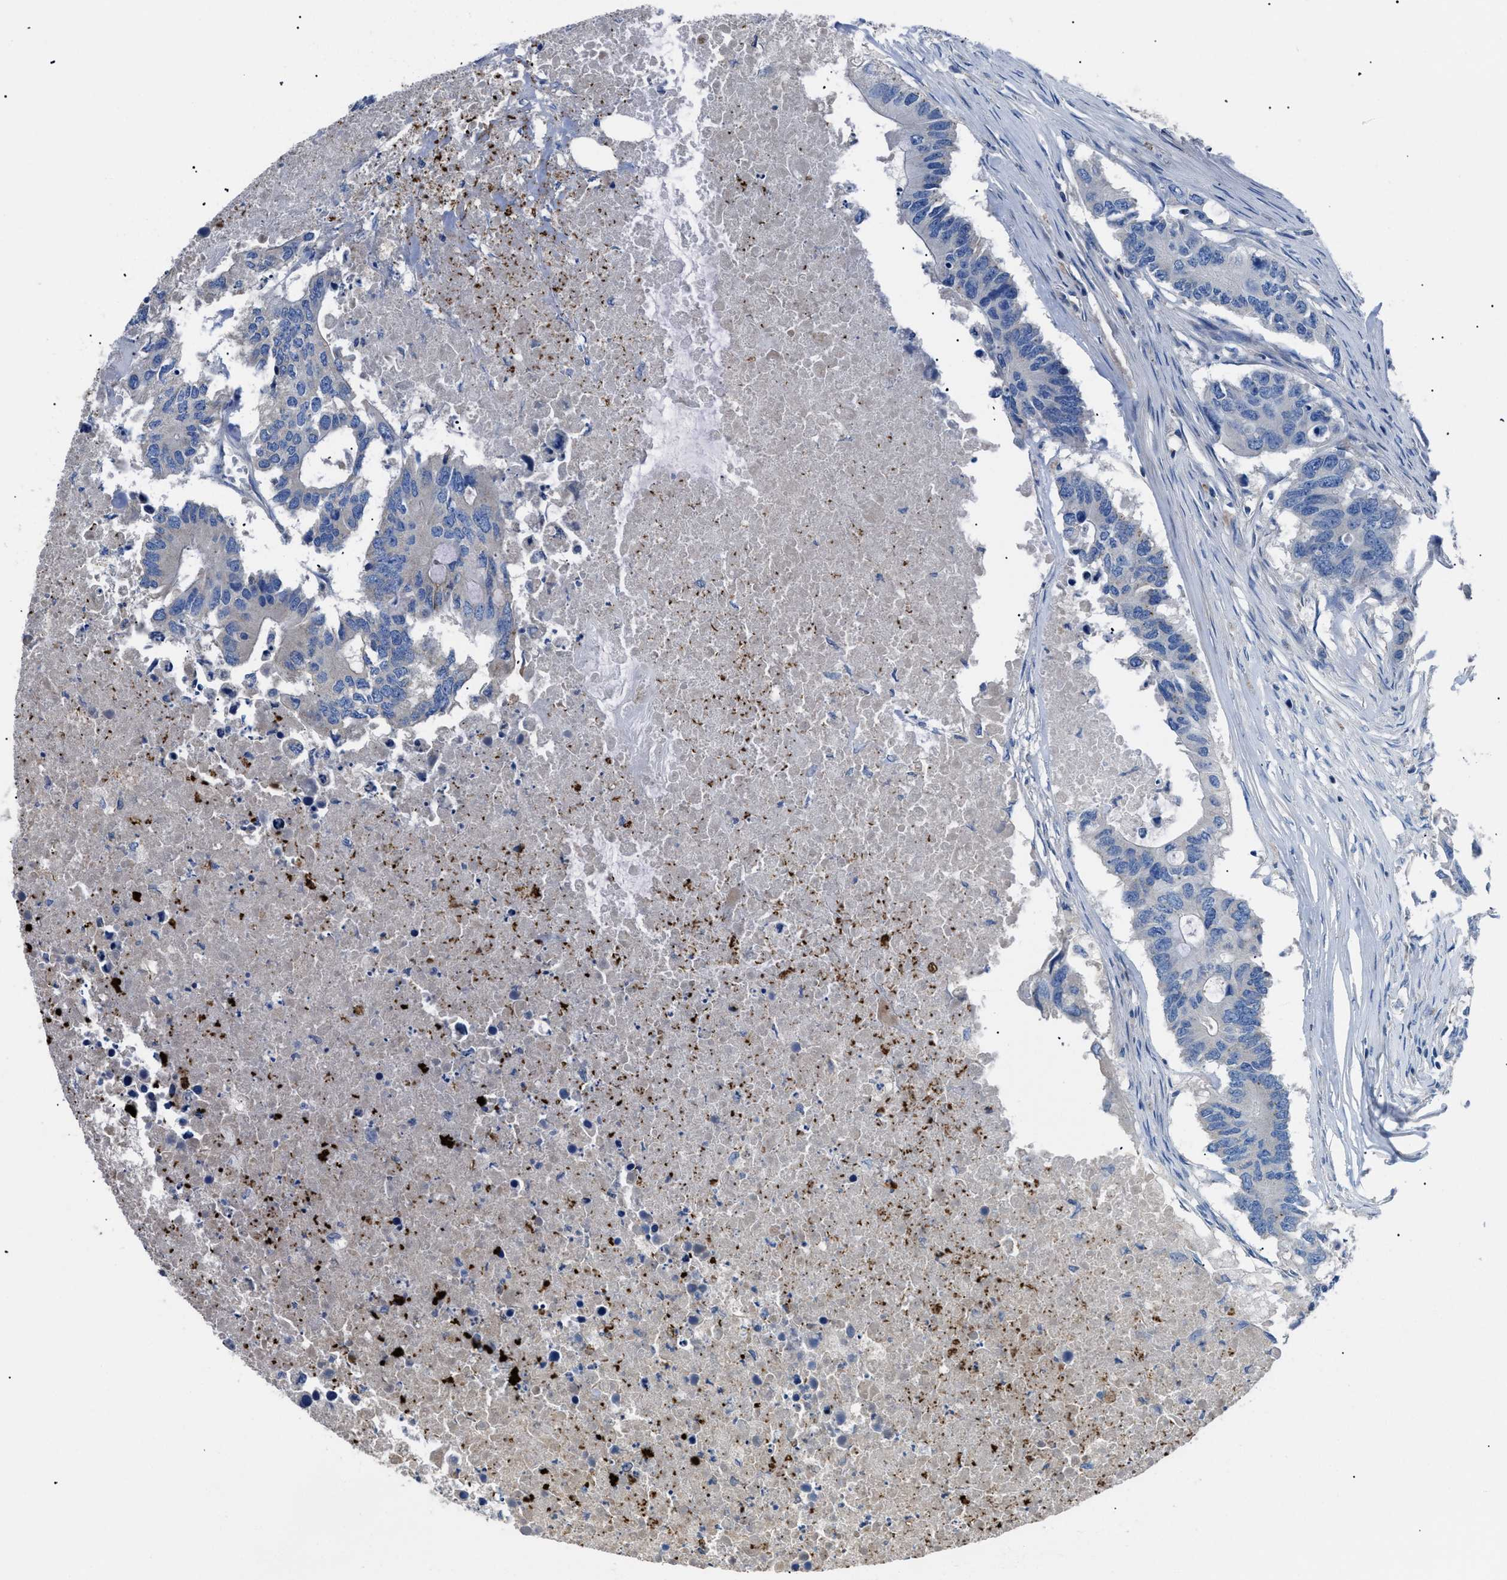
{"staining": {"intensity": "negative", "quantity": "none", "location": "none"}, "tissue": "colorectal cancer", "cell_type": "Tumor cells", "image_type": "cancer", "snomed": [{"axis": "morphology", "description": "Adenocarcinoma, NOS"}, {"axis": "topography", "description": "Colon"}], "caption": "The immunohistochemistry (IHC) photomicrograph has no significant expression in tumor cells of colorectal cancer tissue.", "gene": "SGCZ", "patient": {"sex": "male", "age": 71}}